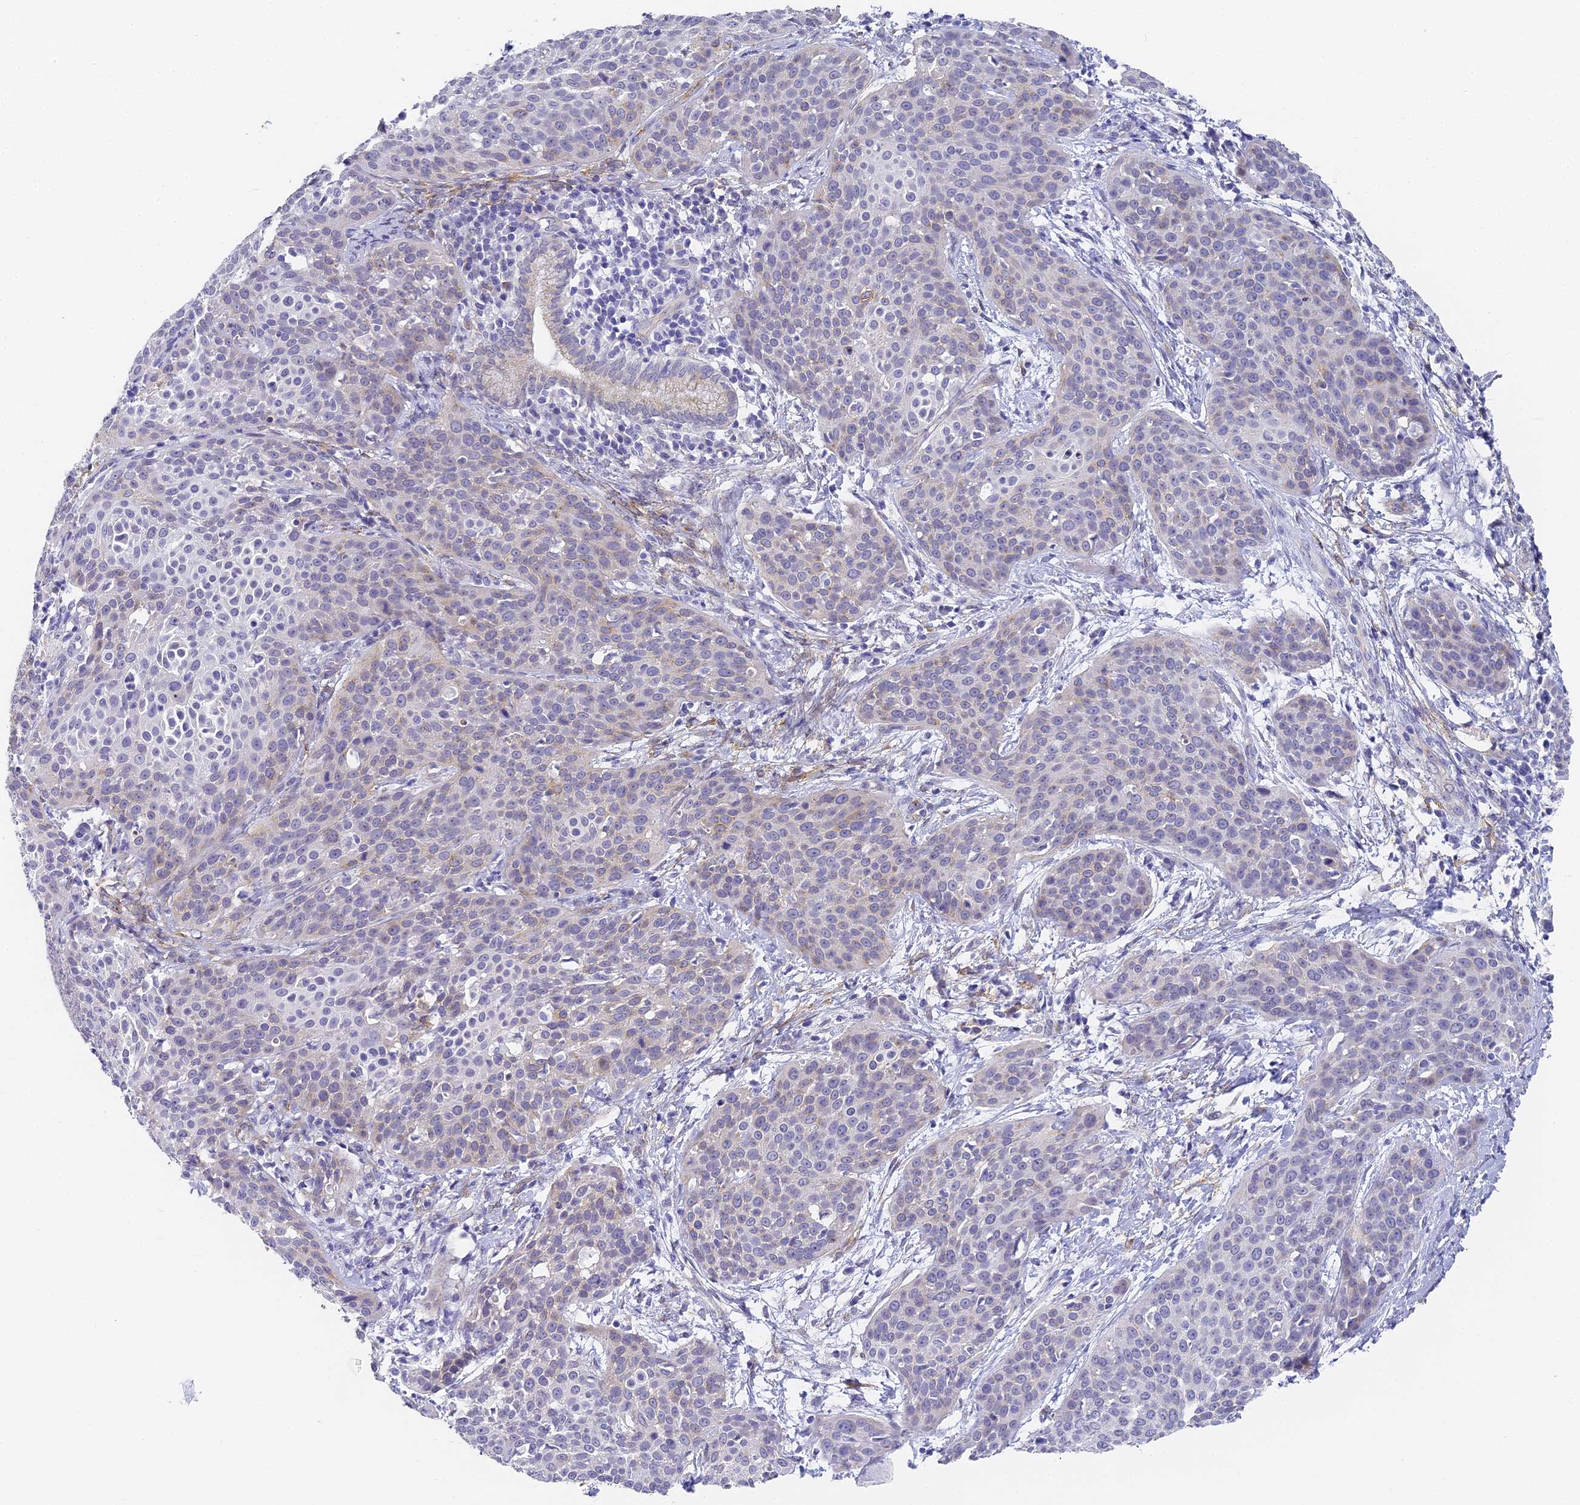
{"staining": {"intensity": "negative", "quantity": "none", "location": "none"}, "tissue": "cervical cancer", "cell_type": "Tumor cells", "image_type": "cancer", "snomed": [{"axis": "morphology", "description": "Squamous cell carcinoma, NOS"}, {"axis": "topography", "description": "Cervix"}], "caption": "Immunohistochemical staining of human cervical cancer shows no significant expression in tumor cells.", "gene": "GJA1", "patient": {"sex": "female", "age": 38}}